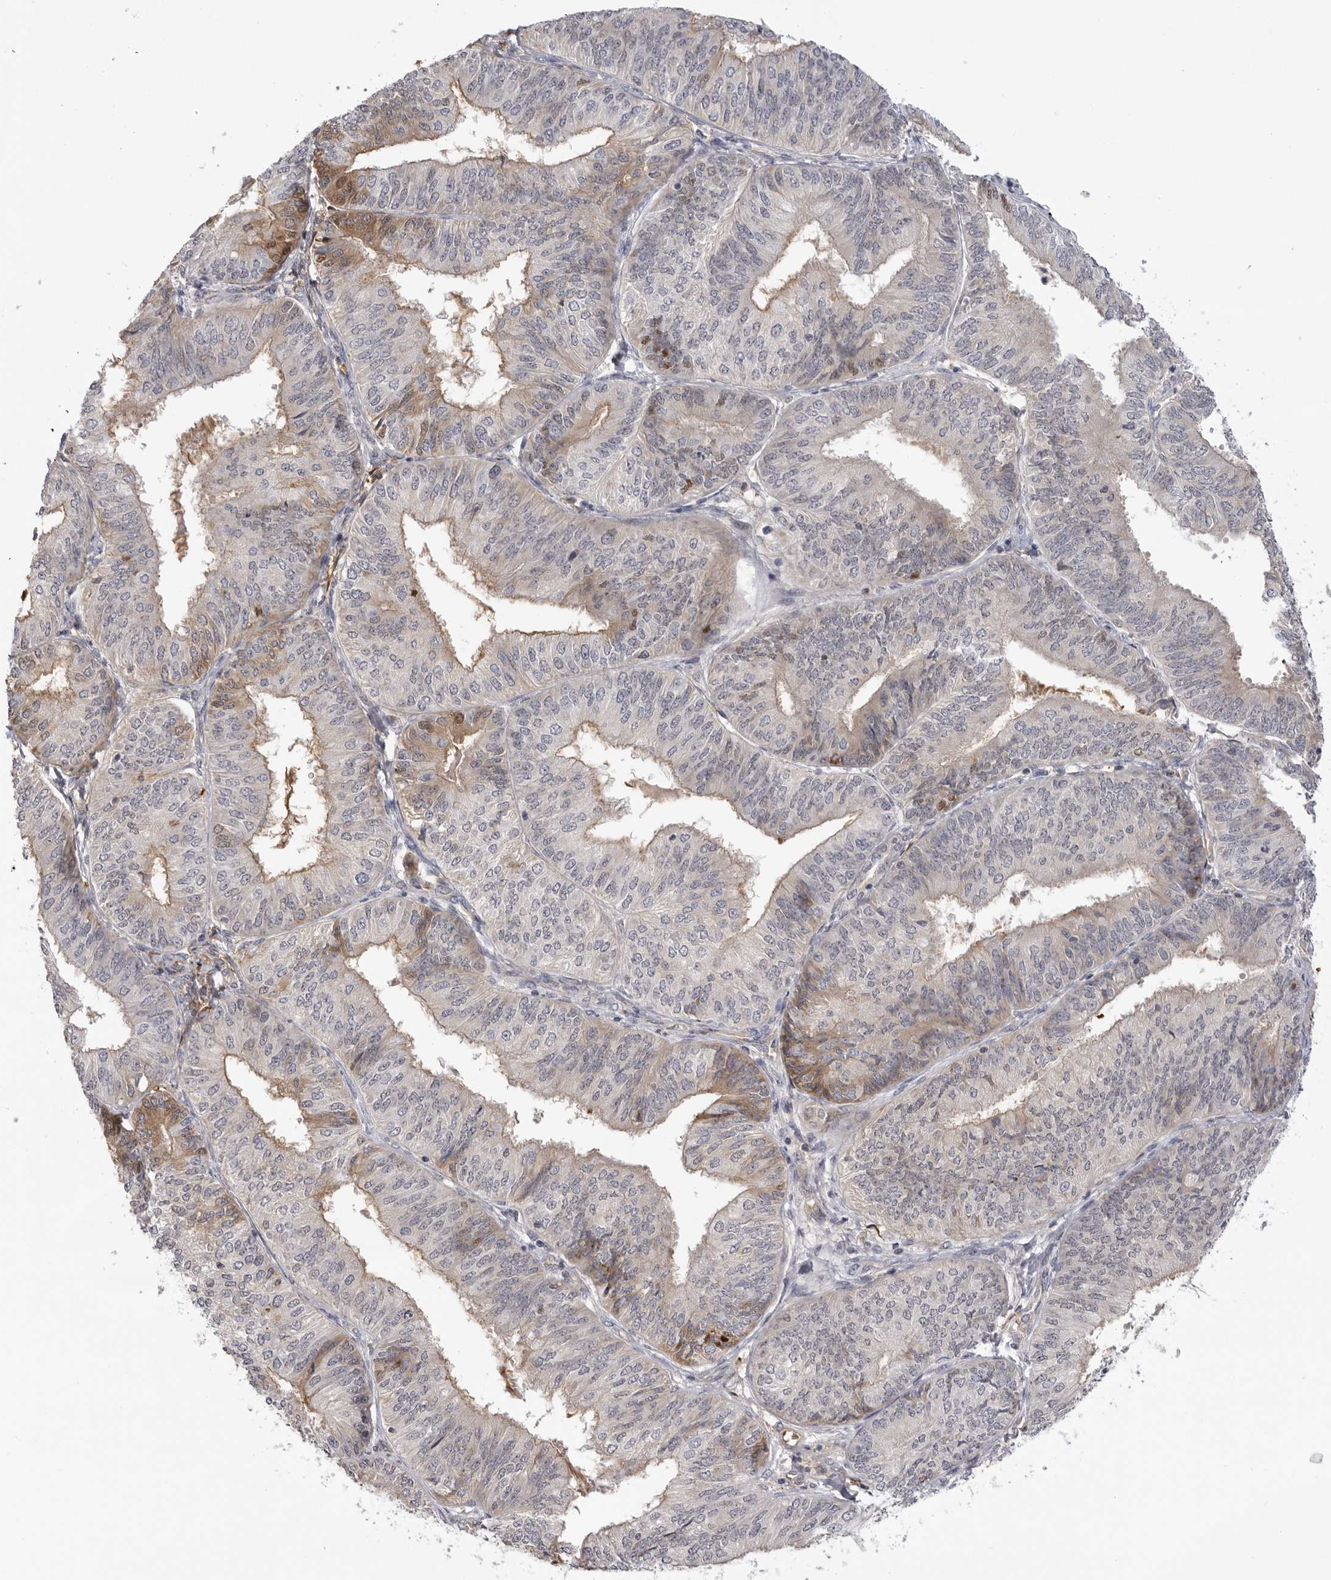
{"staining": {"intensity": "moderate", "quantity": "<25%", "location": "cytoplasmic/membranous"}, "tissue": "endometrial cancer", "cell_type": "Tumor cells", "image_type": "cancer", "snomed": [{"axis": "morphology", "description": "Adenocarcinoma, NOS"}, {"axis": "topography", "description": "Endometrium"}], "caption": "This photomicrograph displays endometrial cancer (adenocarcinoma) stained with immunohistochemistry to label a protein in brown. The cytoplasmic/membranous of tumor cells show moderate positivity for the protein. Nuclei are counter-stained blue.", "gene": "PLEKHF2", "patient": {"sex": "female", "age": 58}}